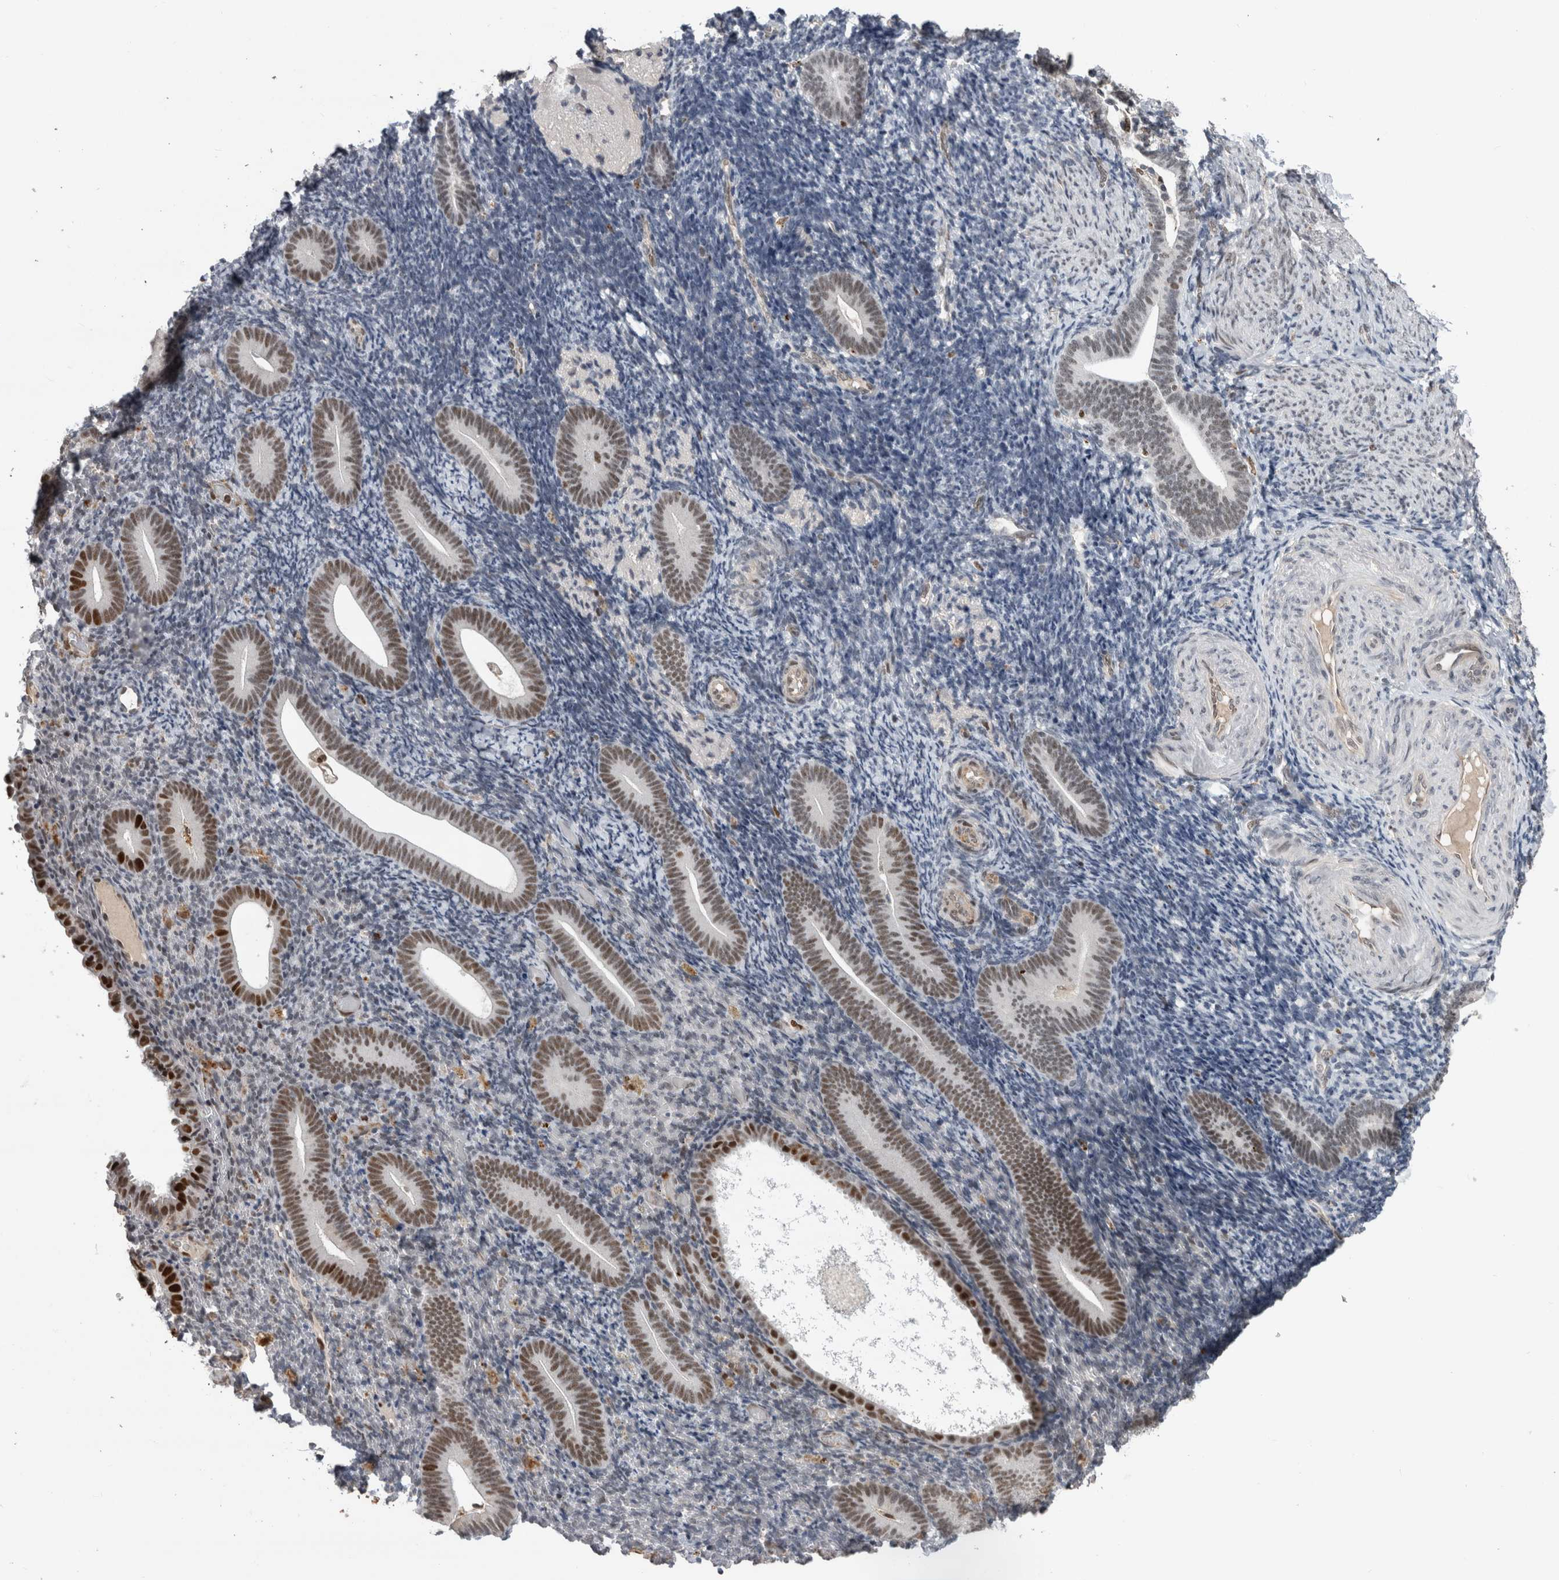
{"staining": {"intensity": "negative", "quantity": "none", "location": "none"}, "tissue": "endometrium", "cell_type": "Cells in endometrial stroma", "image_type": "normal", "snomed": [{"axis": "morphology", "description": "Normal tissue, NOS"}, {"axis": "topography", "description": "Endometrium"}], "caption": "Immunohistochemistry of benign human endometrium demonstrates no positivity in cells in endometrial stroma.", "gene": "POLD2", "patient": {"sex": "female", "age": 51}}